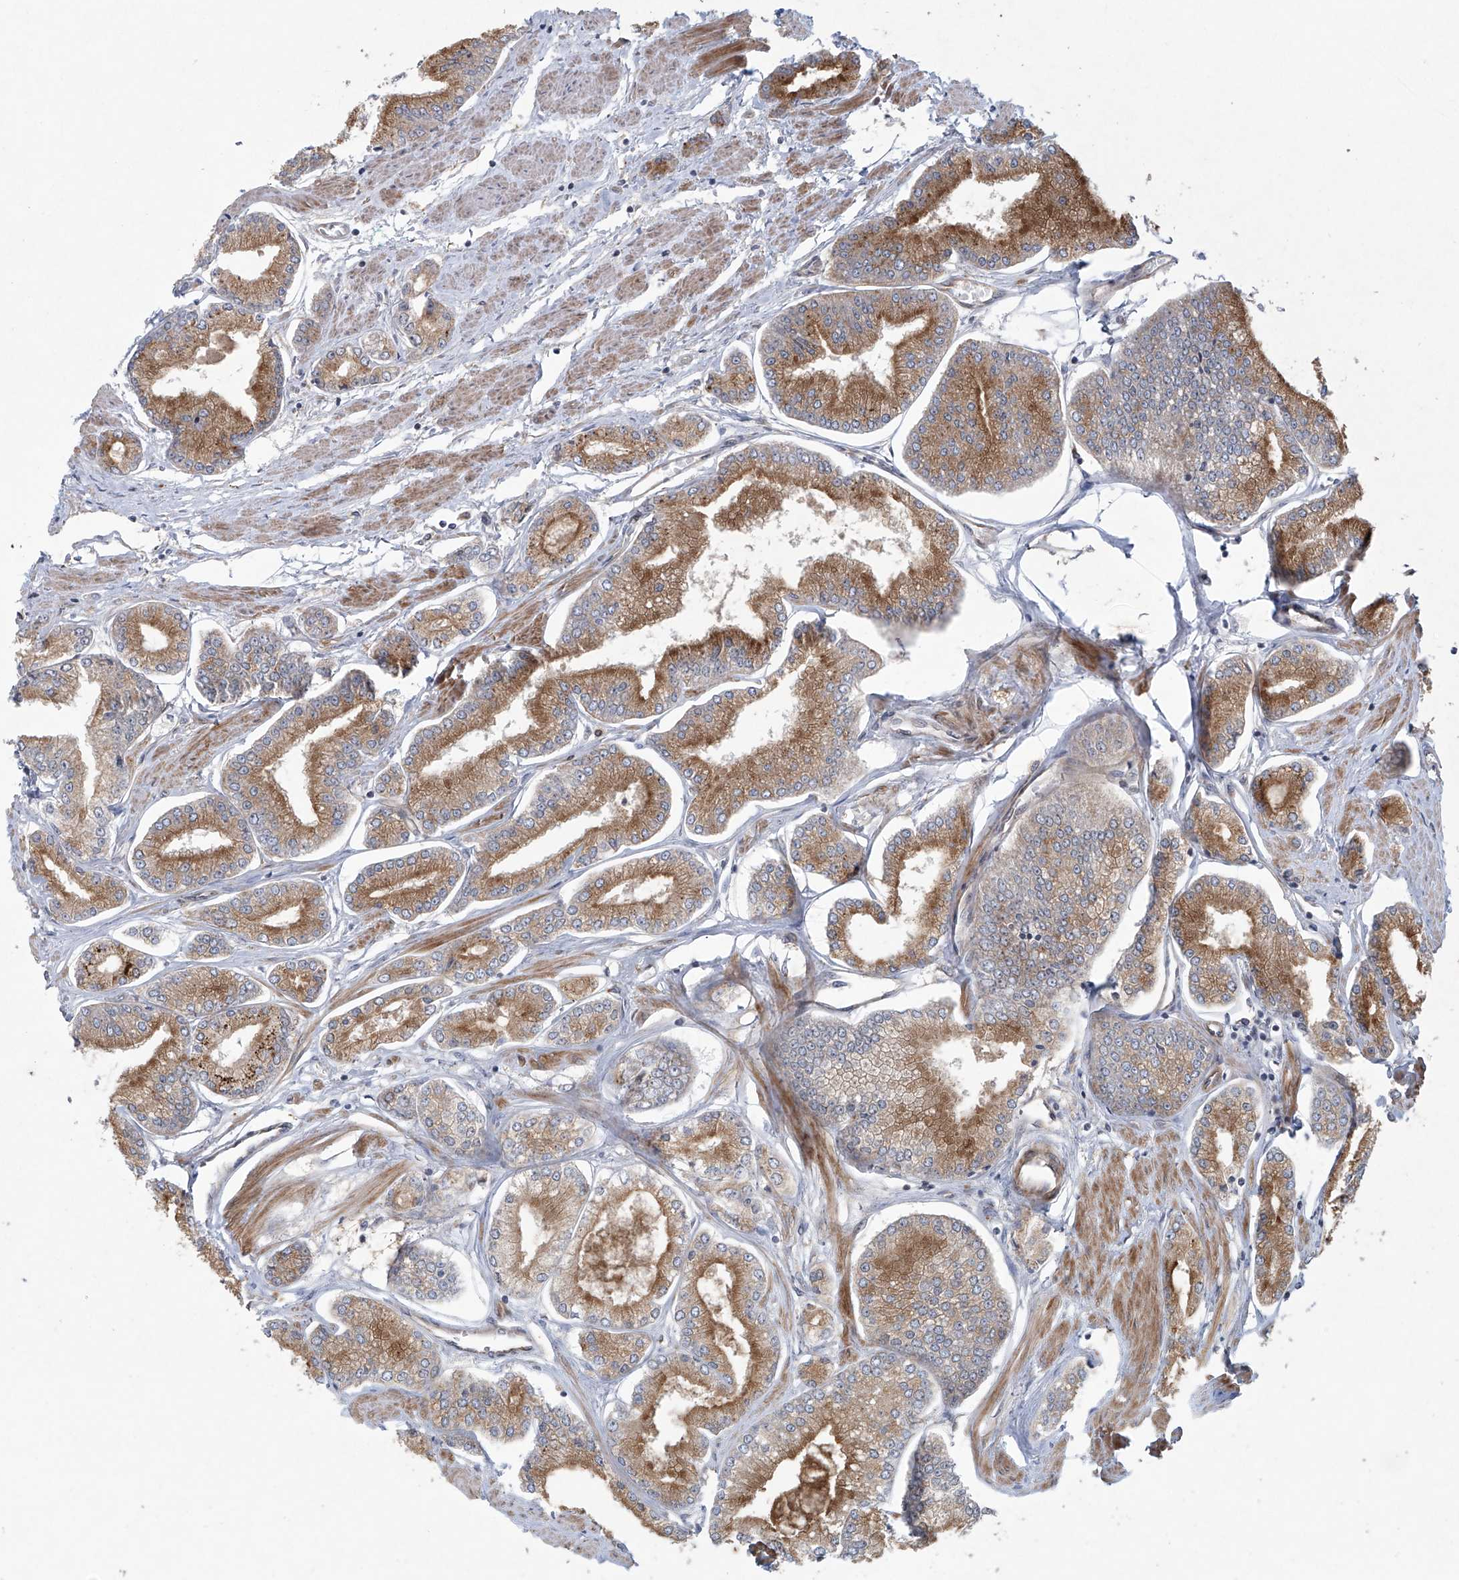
{"staining": {"intensity": "moderate", "quantity": ">75%", "location": "cytoplasmic/membranous"}, "tissue": "prostate cancer", "cell_type": "Tumor cells", "image_type": "cancer", "snomed": [{"axis": "morphology", "description": "Adenocarcinoma, Low grade"}, {"axis": "topography", "description": "Prostate"}], "caption": "There is medium levels of moderate cytoplasmic/membranous staining in tumor cells of prostate adenocarcinoma (low-grade), as demonstrated by immunohistochemical staining (brown color).", "gene": "KLC4", "patient": {"sex": "male", "age": 52}}